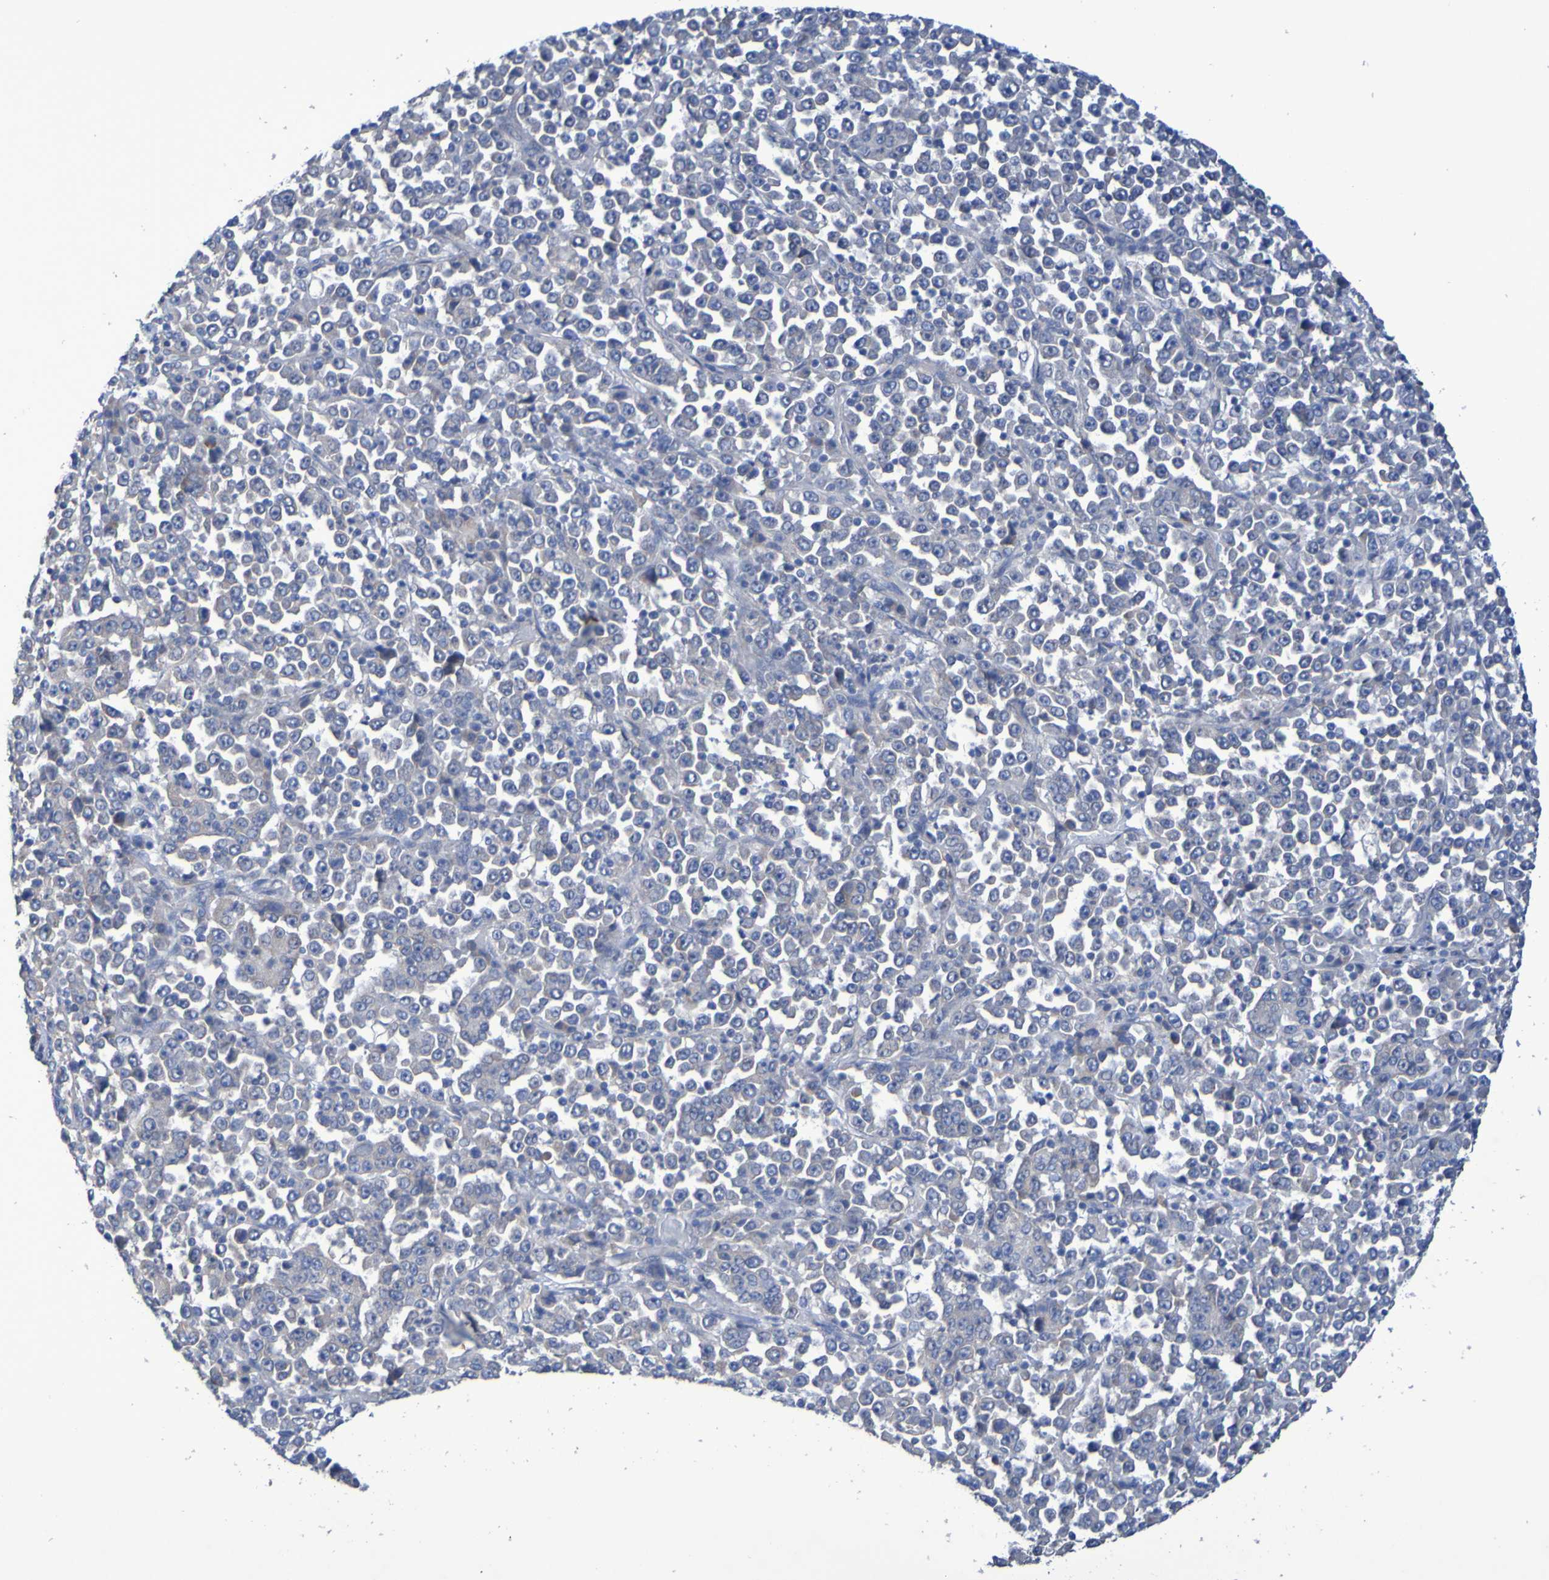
{"staining": {"intensity": "negative", "quantity": "none", "location": "none"}, "tissue": "stomach cancer", "cell_type": "Tumor cells", "image_type": "cancer", "snomed": [{"axis": "morphology", "description": "Normal tissue, NOS"}, {"axis": "morphology", "description": "Adenocarcinoma, NOS"}, {"axis": "topography", "description": "Stomach, upper"}, {"axis": "topography", "description": "Stomach"}], "caption": "A high-resolution histopathology image shows immunohistochemistry staining of stomach cancer (adenocarcinoma), which shows no significant positivity in tumor cells.", "gene": "SRPRB", "patient": {"sex": "male", "age": 59}}